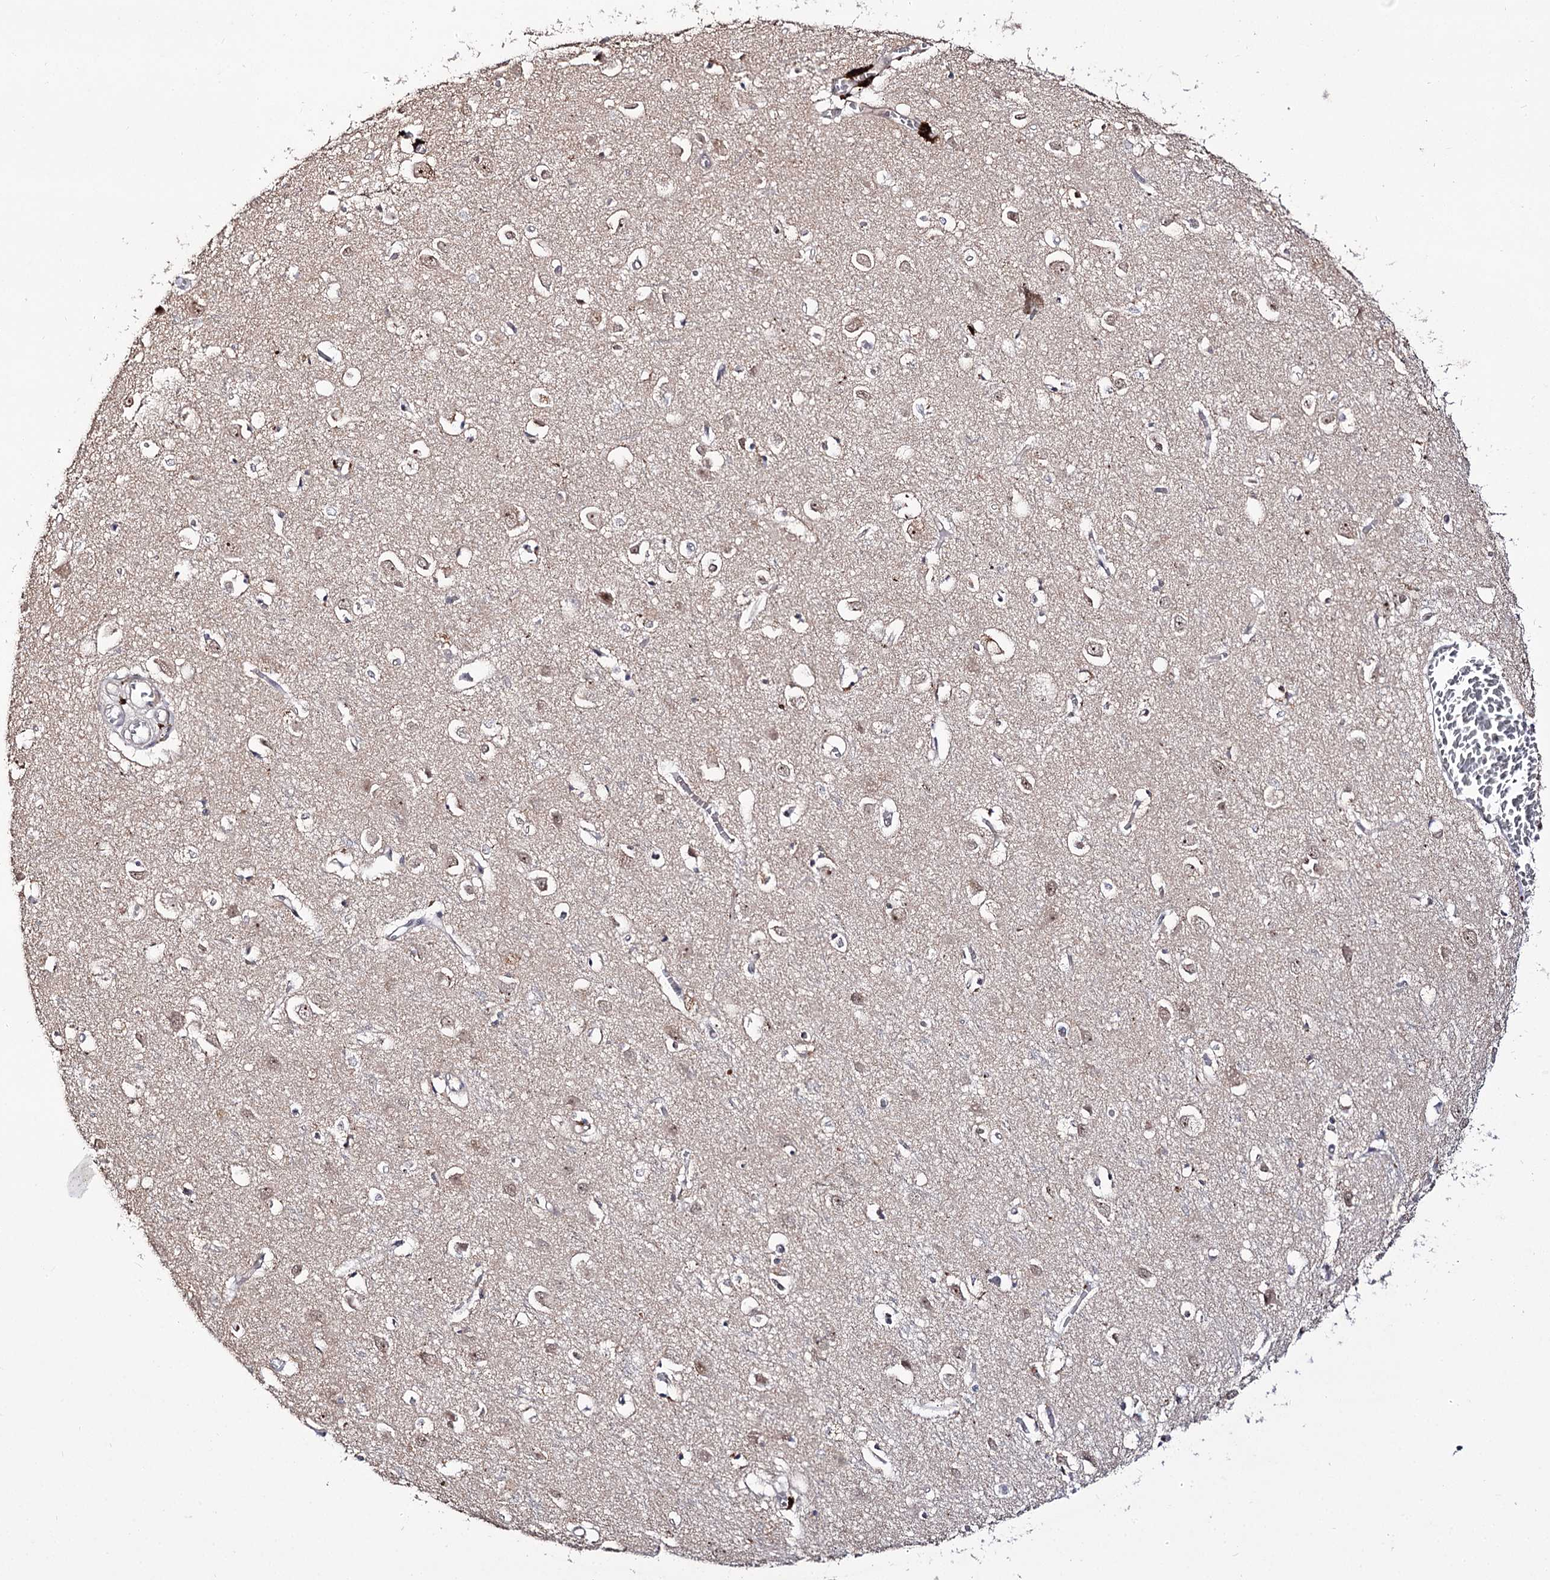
{"staining": {"intensity": "negative", "quantity": "none", "location": "none"}, "tissue": "cerebral cortex", "cell_type": "Endothelial cells", "image_type": "normal", "snomed": [{"axis": "morphology", "description": "Normal tissue, NOS"}, {"axis": "topography", "description": "Cerebral cortex"}], "caption": "Cerebral cortex stained for a protein using immunohistochemistry (IHC) shows no staining endothelial cells.", "gene": "RRP9", "patient": {"sex": "female", "age": 64}}